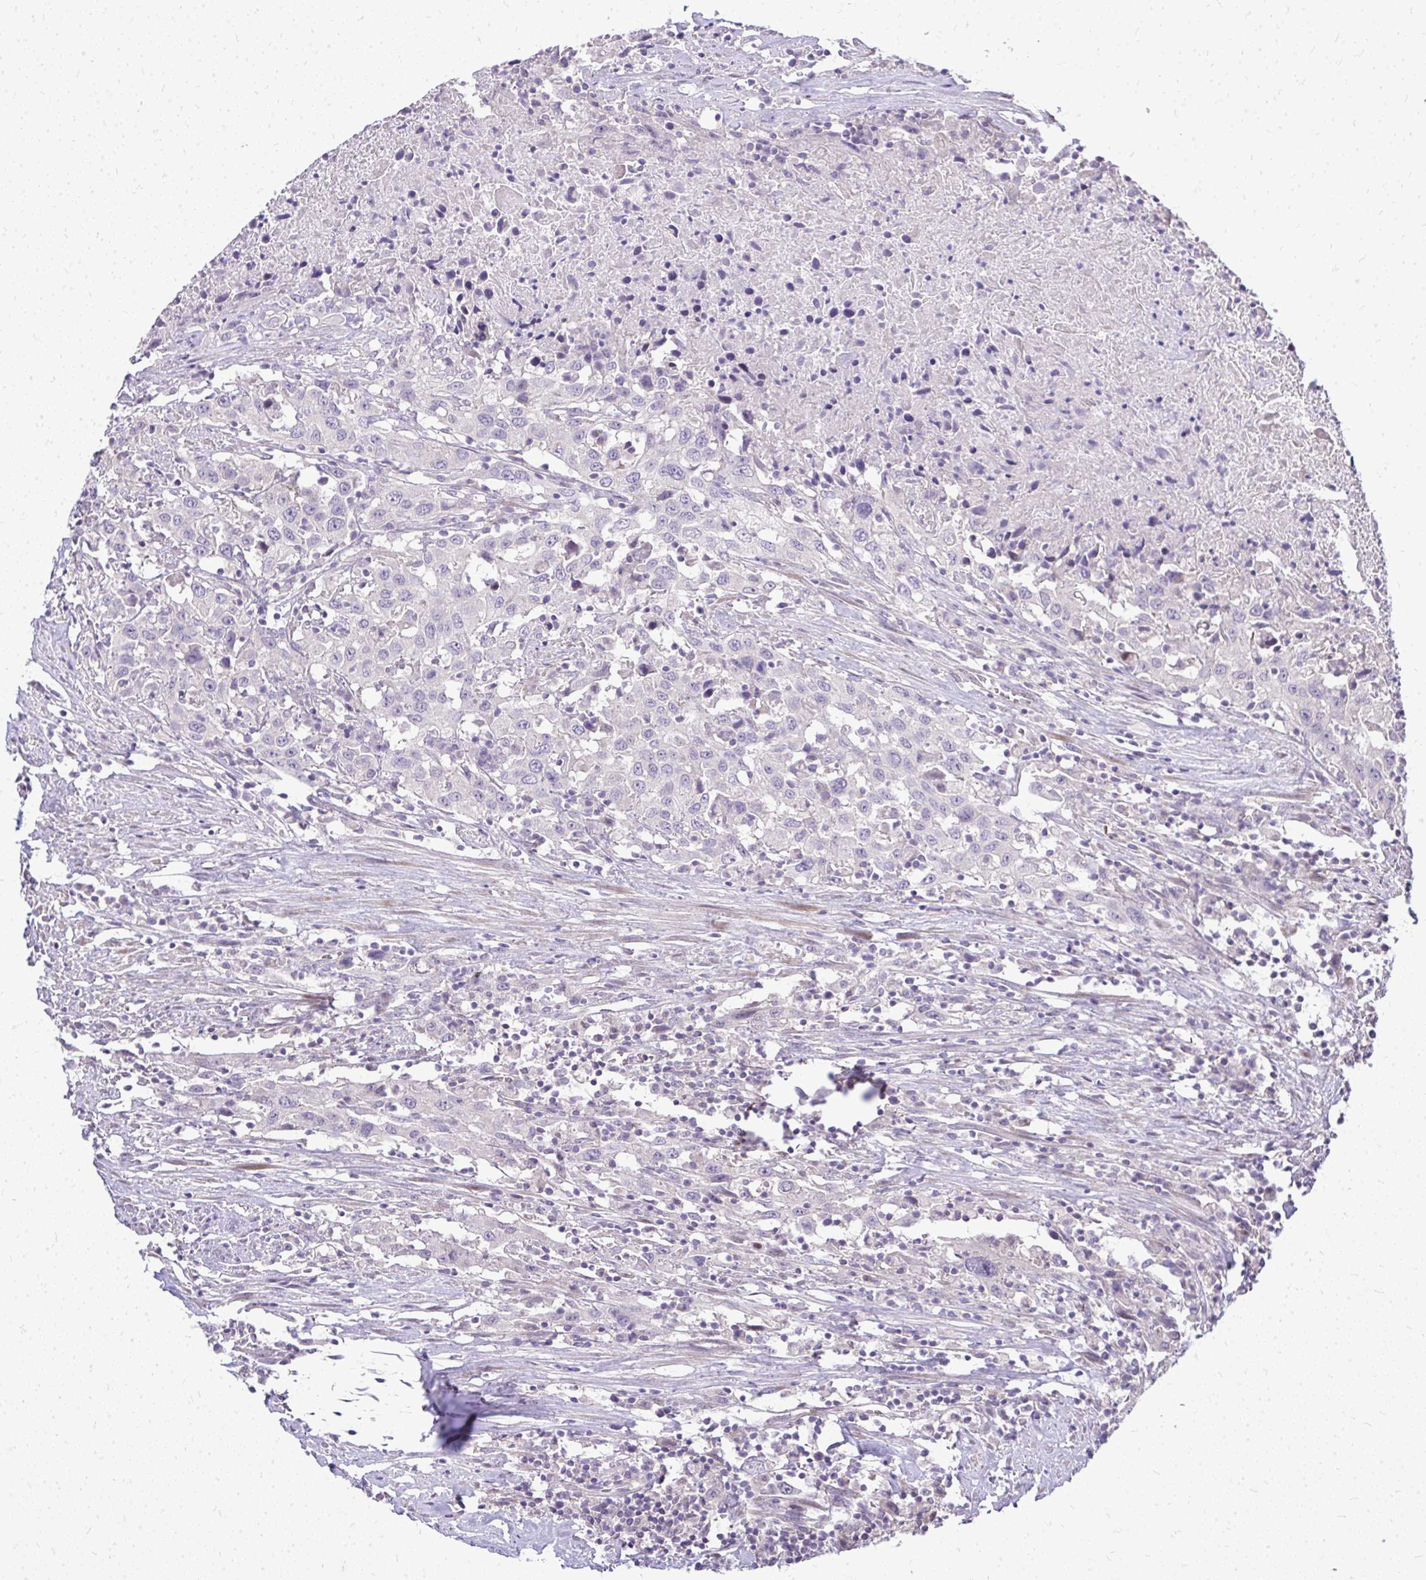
{"staining": {"intensity": "negative", "quantity": "none", "location": "none"}, "tissue": "urothelial cancer", "cell_type": "Tumor cells", "image_type": "cancer", "snomed": [{"axis": "morphology", "description": "Urothelial carcinoma, High grade"}, {"axis": "topography", "description": "Urinary bladder"}], "caption": "The micrograph demonstrates no significant staining in tumor cells of urothelial cancer. (Stains: DAB (3,3'-diaminobenzidine) IHC with hematoxylin counter stain, Microscopy: brightfield microscopy at high magnification).", "gene": "OR8D1", "patient": {"sex": "male", "age": 61}}